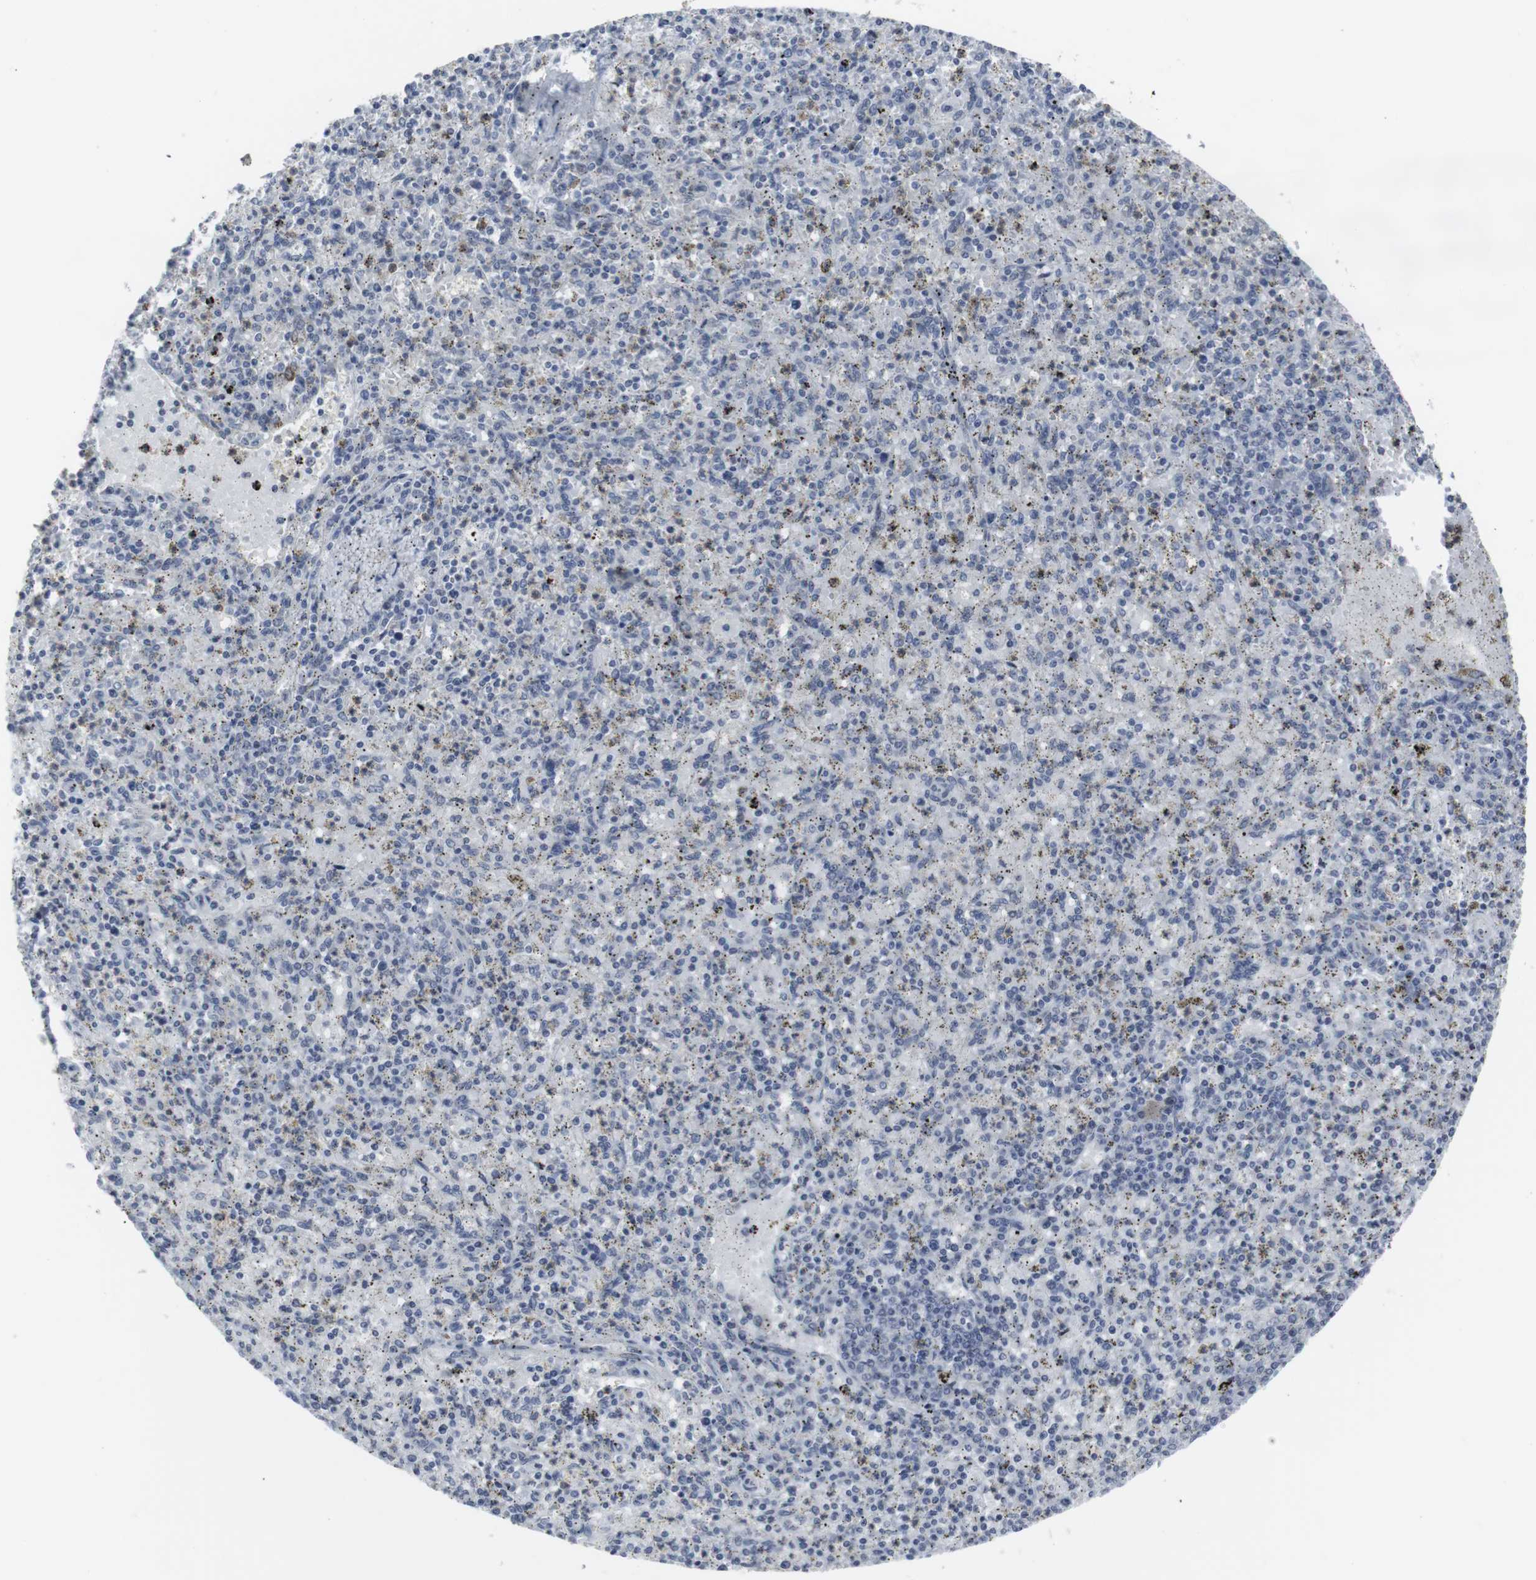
{"staining": {"intensity": "negative", "quantity": "none", "location": "none"}, "tissue": "spleen", "cell_type": "Cells in red pulp", "image_type": "normal", "snomed": [{"axis": "morphology", "description": "Normal tissue, NOS"}, {"axis": "topography", "description": "Spleen"}], "caption": "An image of spleen stained for a protein demonstrates no brown staining in cells in red pulp. (DAB immunohistochemistry (IHC), high magnification).", "gene": "GEMIN2", "patient": {"sex": "male", "age": 72}}